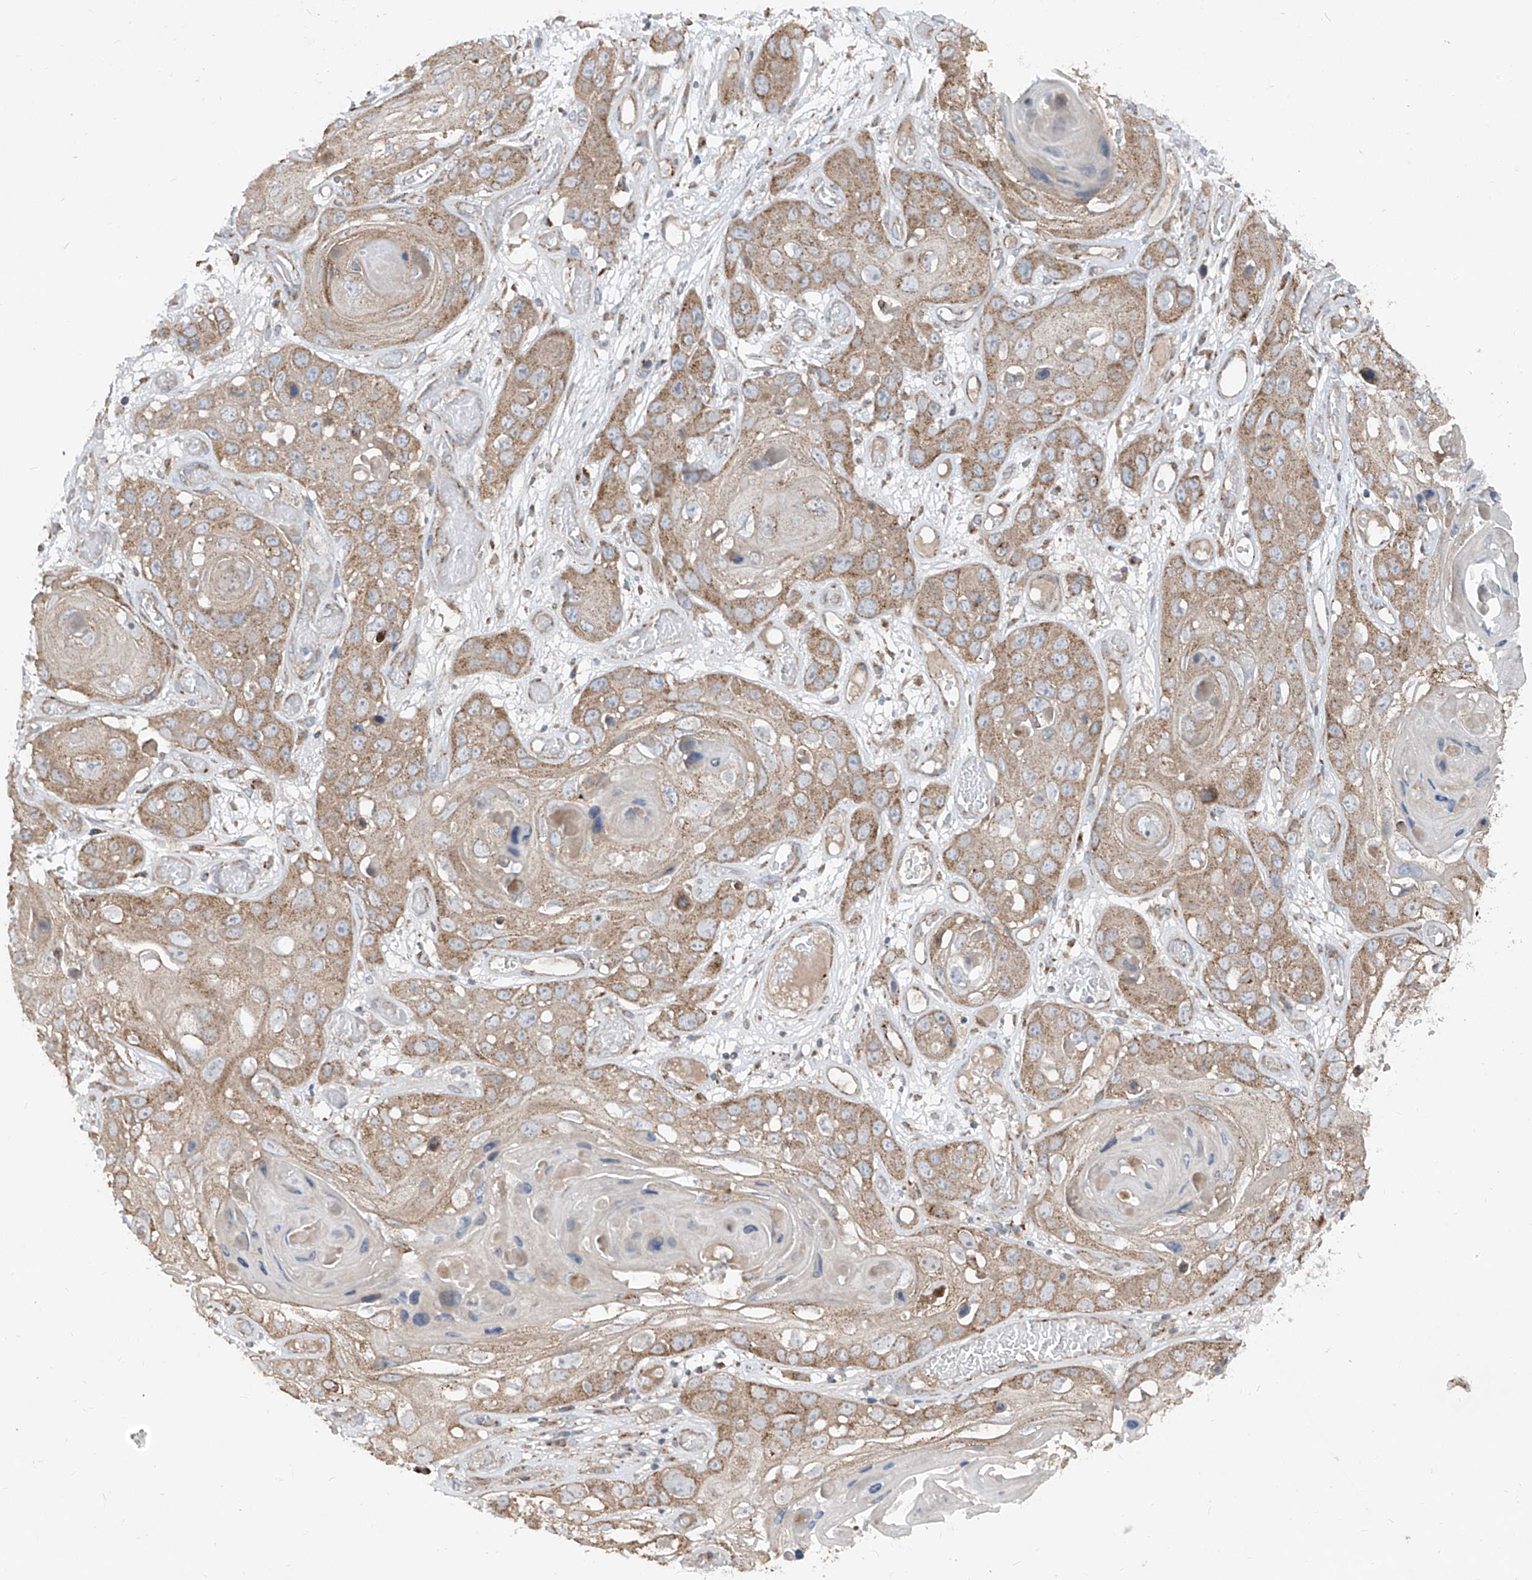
{"staining": {"intensity": "moderate", "quantity": ">75%", "location": "cytoplasmic/membranous"}, "tissue": "skin cancer", "cell_type": "Tumor cells", "image_type": "cancer", "snomed": [{"axis": "morphology", "description": "Squamous cell carcinoma, NOS"}, {"axis": "topography", "description": "Skin"}], "caption": "Protein expression analysis of skin cancer (squamous cell carcinoma) reveals moderate cytoplasmic/membranous staining in about >75% of tumor cells.", "gene": "ABCD3", "patient": {"sex": "male", "age": 55}}